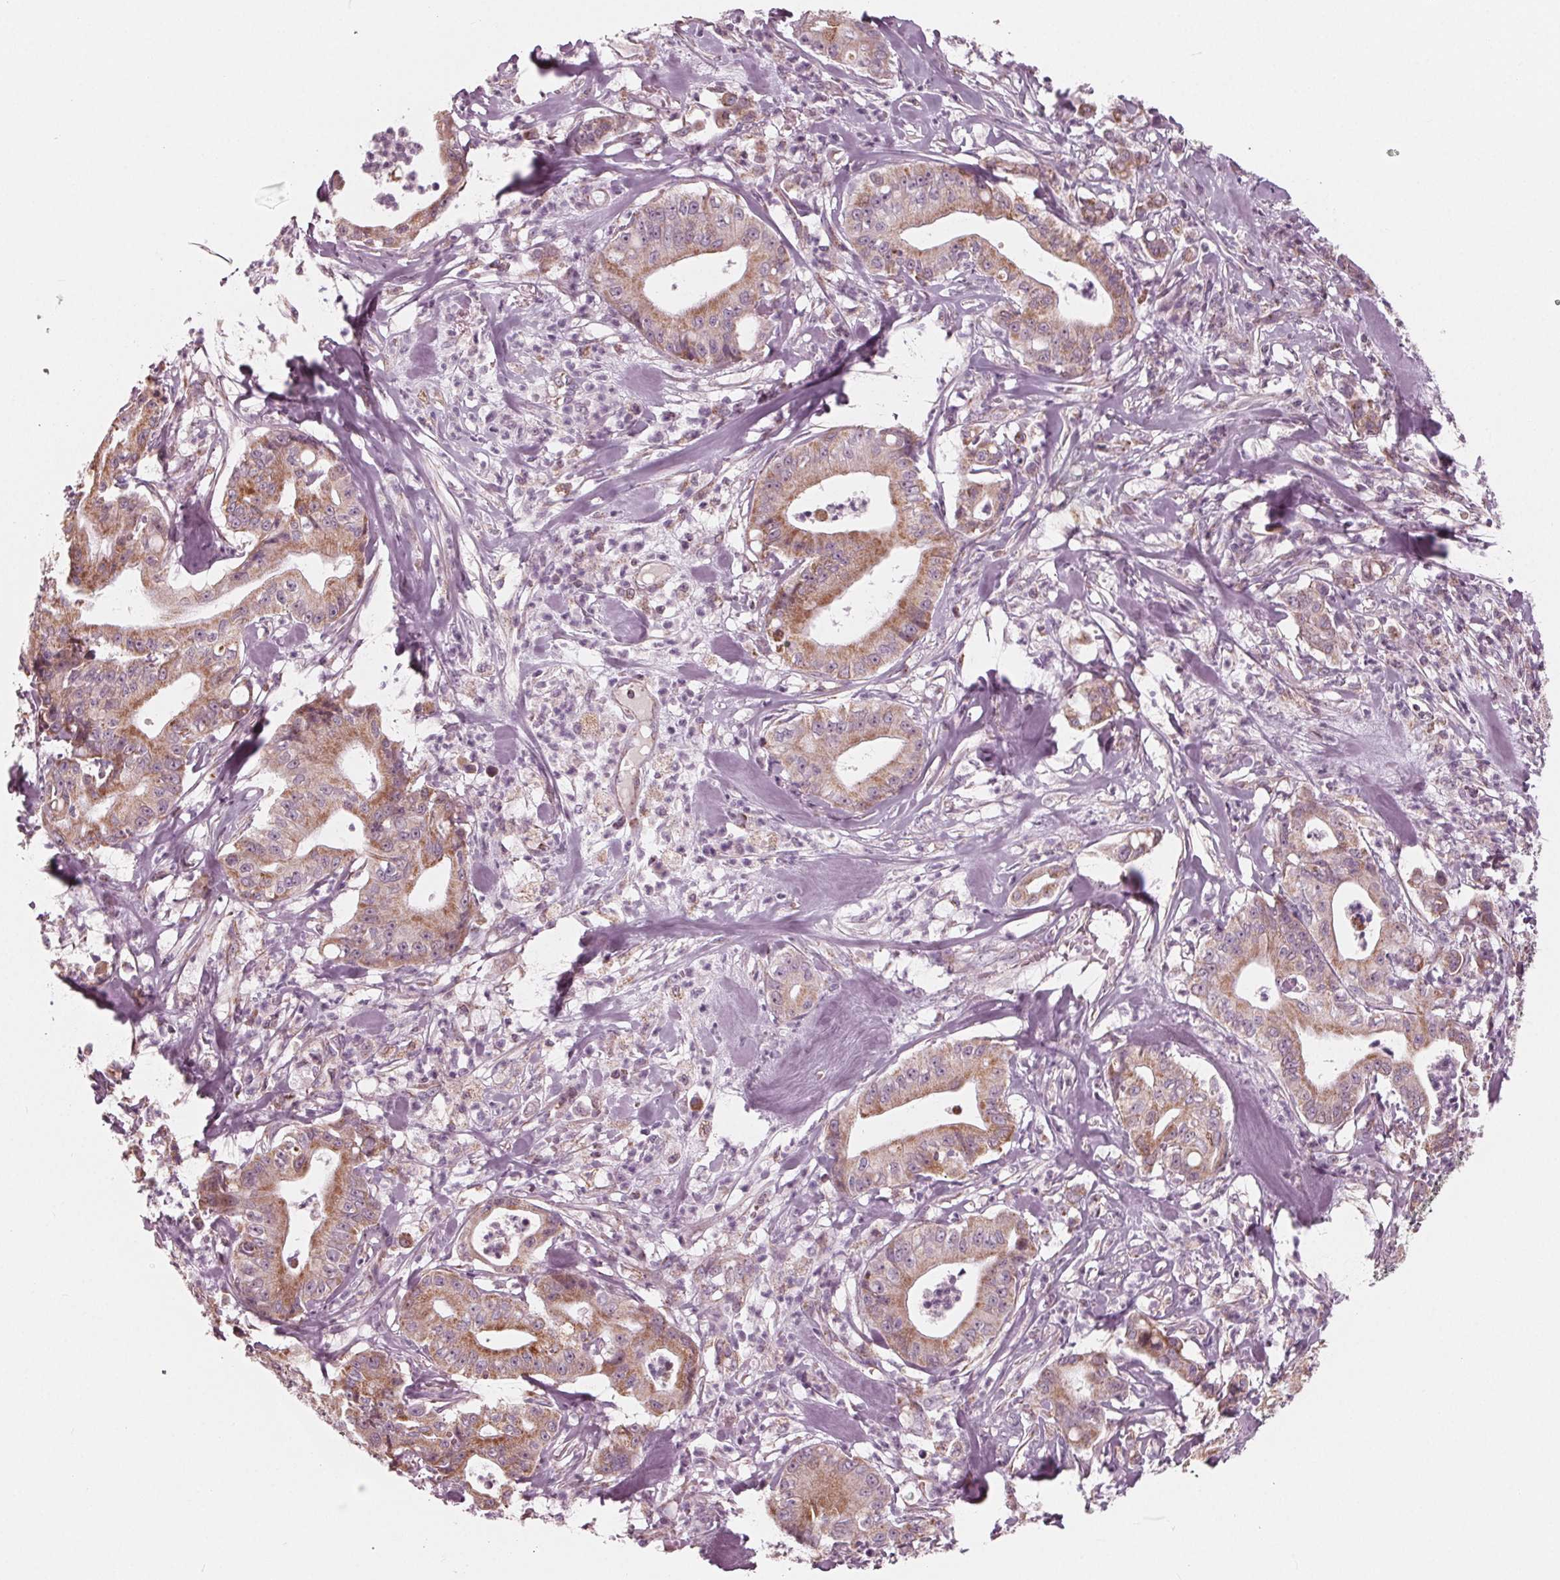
{"staining": {"intensity": "moderate", "quantity": "25%-75%", "location": "cytoplasmic/membranous"}, "tissue": "pancreatic cancer", "cell_type": "Tumor cells", "image_type": "cancer", "snomed": [{"axis": "morphology", "description": "Adenocarcinoma, NOS"}, {"axis": "topography", "description": "Pancreas"}], "caption": "Immunohistochemistry (IHC) (DAB) staining of human pancreatic adenocarcinoma exhibits moderate cytoplasmic/membranous protein positivity in about 25%-75% of tumor cells. (Brightfield microscopy of DAB IHC at high magnification).", "gene": "DCAF4L2", "patient": {"sex": "male", "age": 71}}